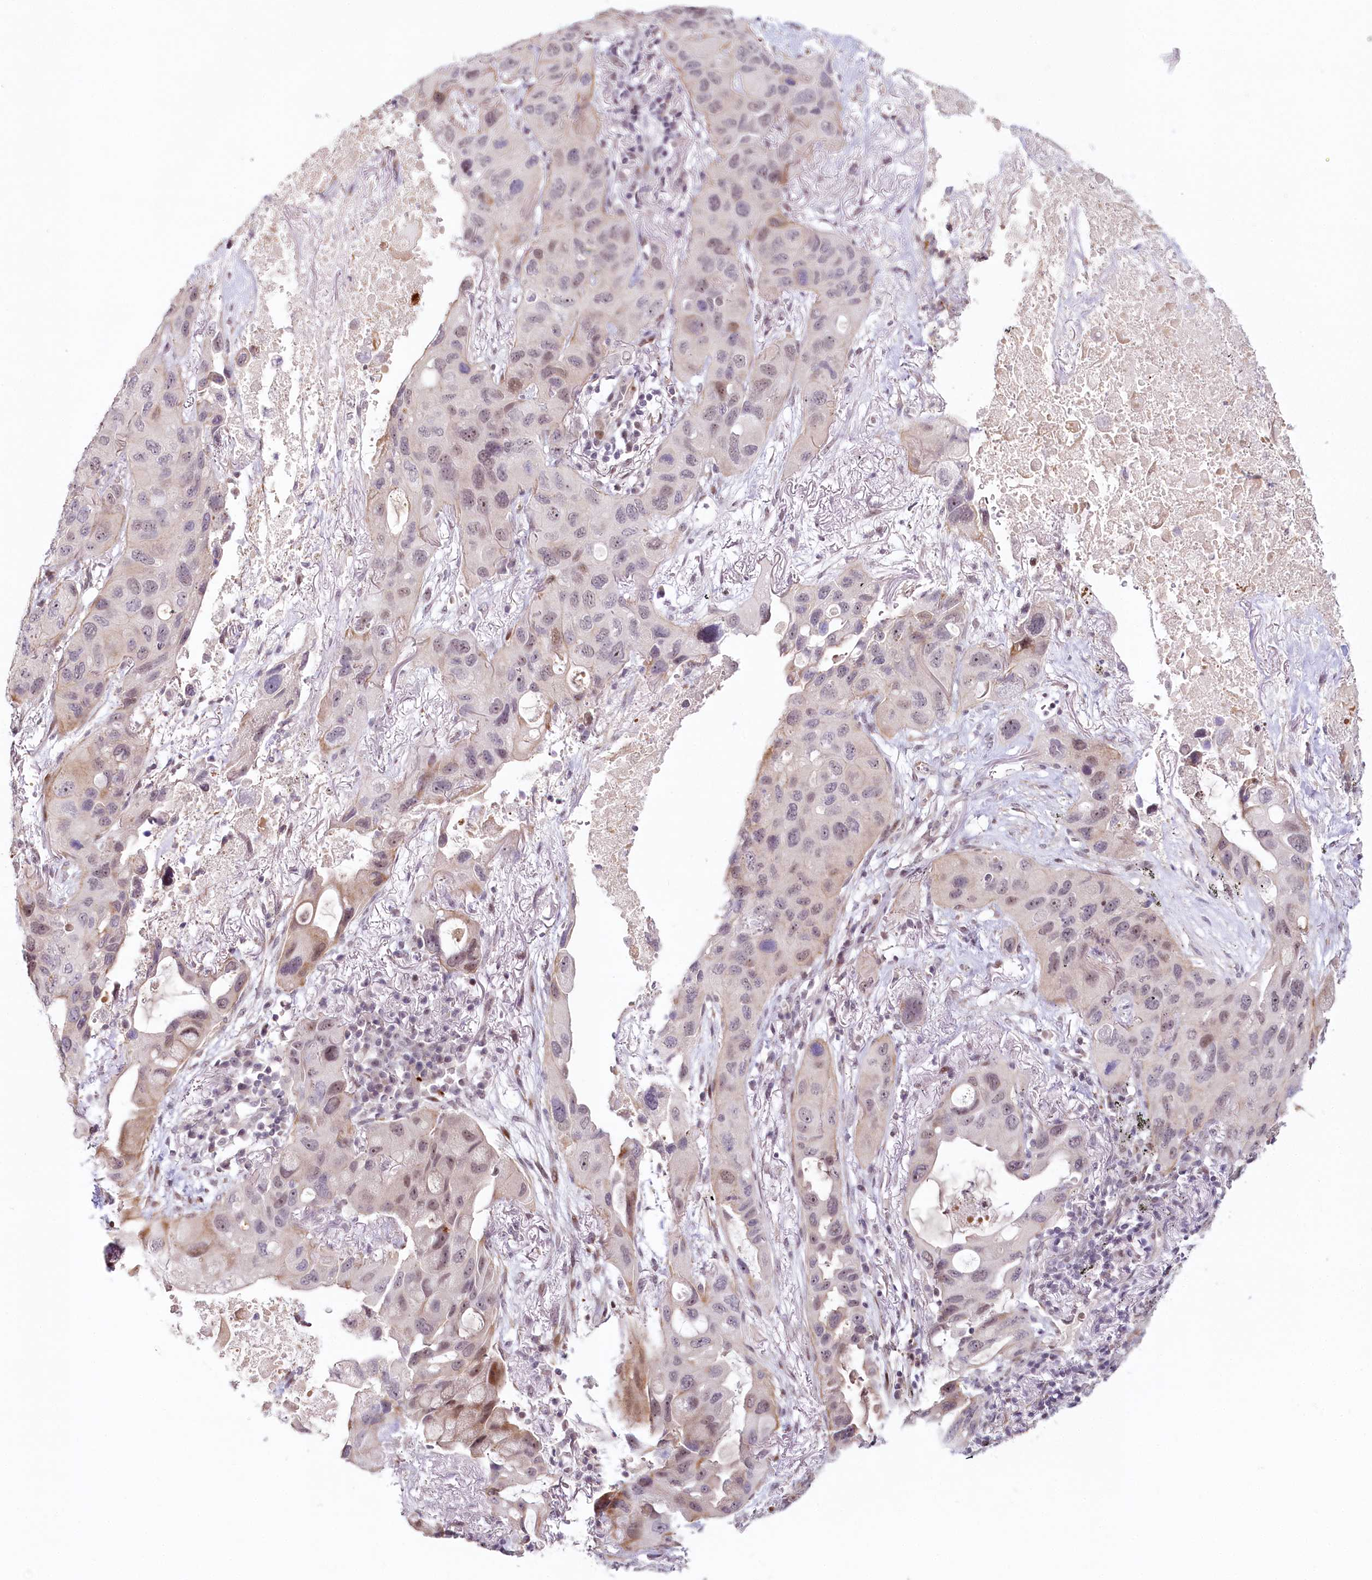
{"staining": {"intensity": "moderate", "quantity": "<25%", "location": "cytoplasmic/membranous,nuclear"}, "tissue": "lung cancer", "cell_type": "Tumor cells", "image_type": "cancer", "snomed": [{"axis": "morphology", "description": "Squamous cell carcinoma, NOS"}, {"axis": "topography", "description": "Lung"}], "caption": "A high-resolution photomicrograph shows IHC staining of lung cancer, which reveals moderate cytoplasmic/membranous and nuclear staining in about <25% of tumor cells. (Brightfield microscopy of DAB IHC at high magnification).", "gene": "FAM204A", "patient": {"sex": "female", "age": 73}}